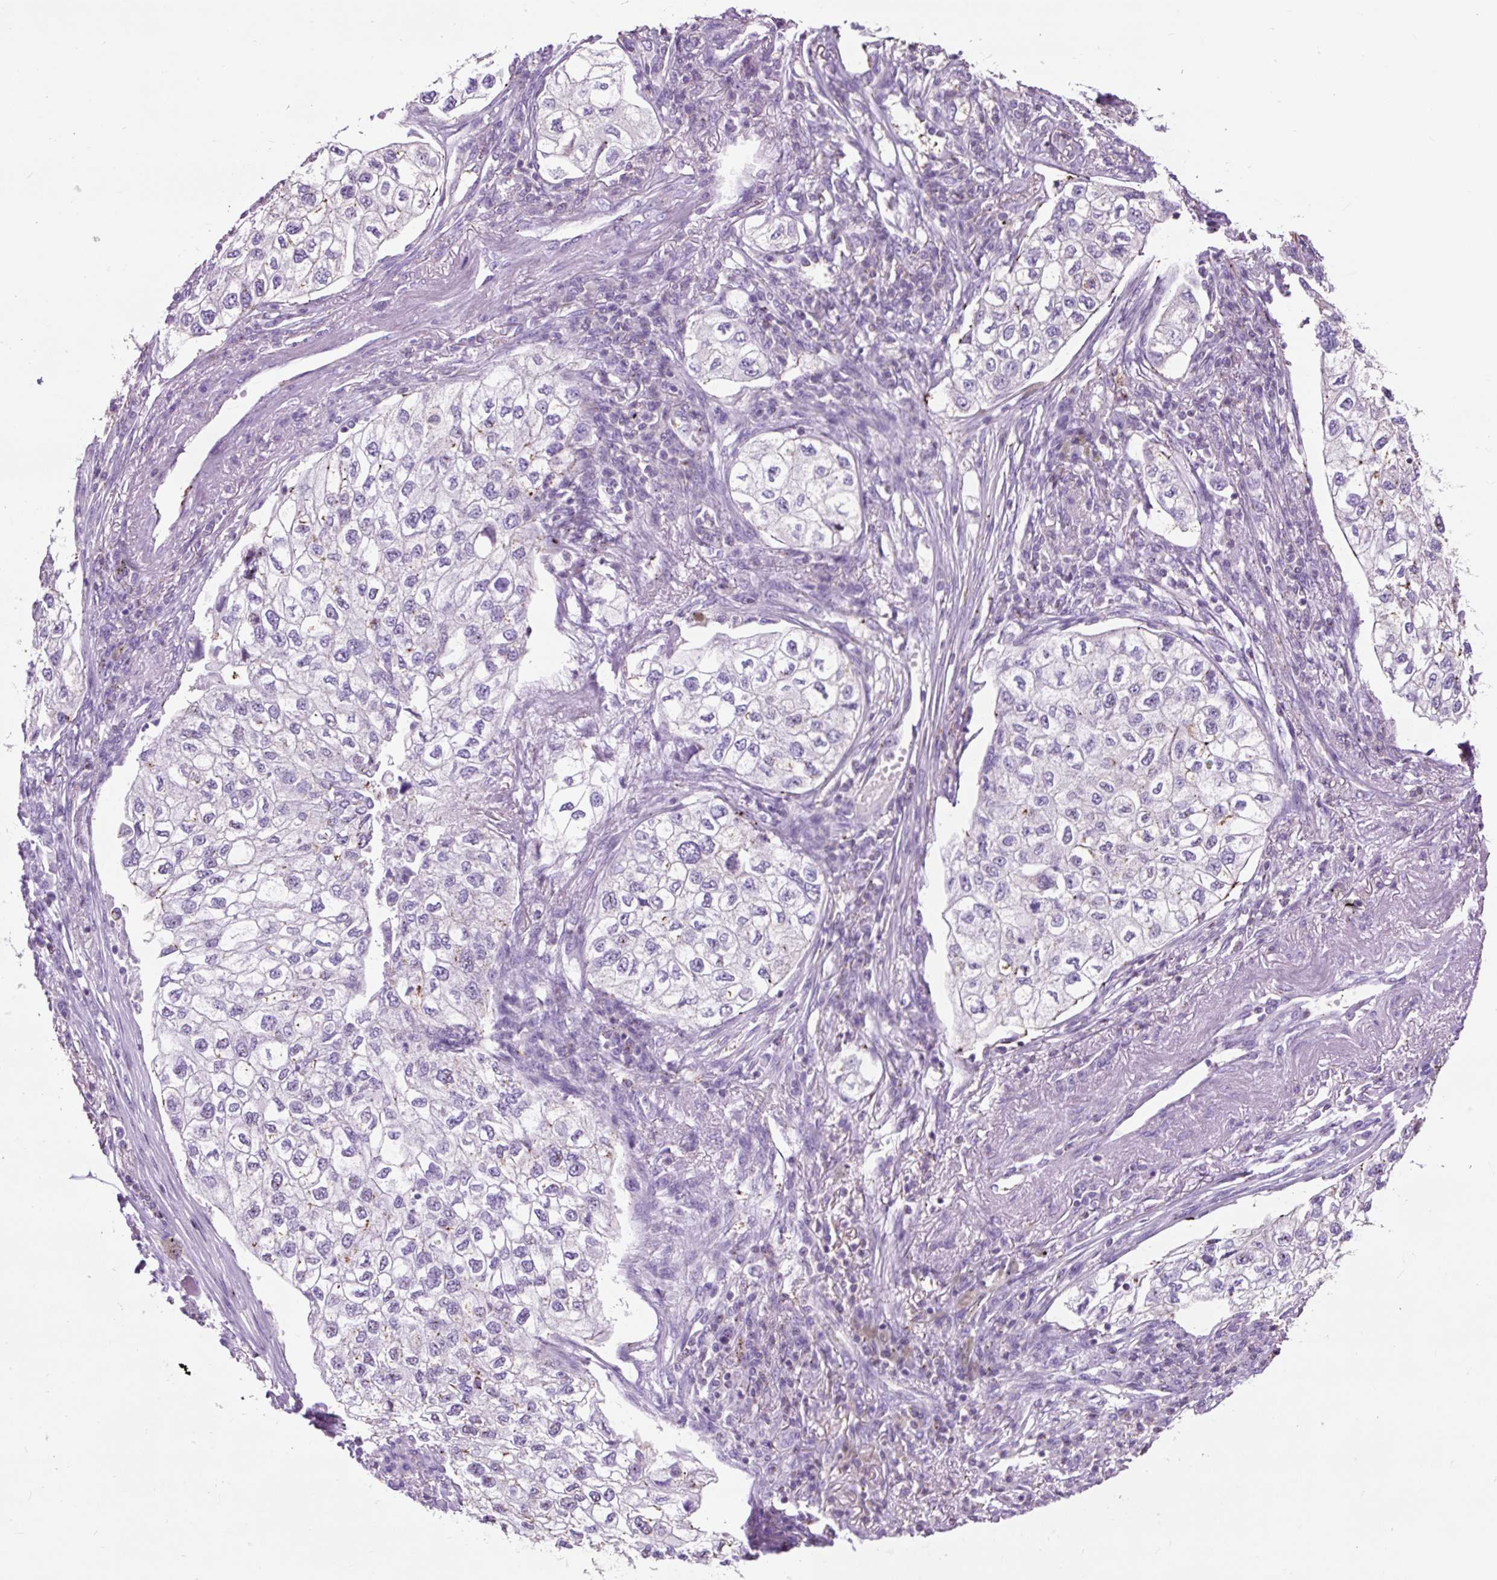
{"staining": {"intensity": "negative", "quantity": "none", "location": "none"}, "tissue": "lung cancer", "cell_type": "Tumor cells", "image_type": "cancer", "snomed": [{"axis": "morphology", "description": "Adenocarcinoma, NOS"}, {"axis": "topography", "description": "Lung"}], "caption": "Immunohistochemistry (IHC) of adenocarcinoma (lung) demonstrates no positivity in tumor cells.", "gene": "OR10A7", "patient": {"sex": "male", "age": 63}}